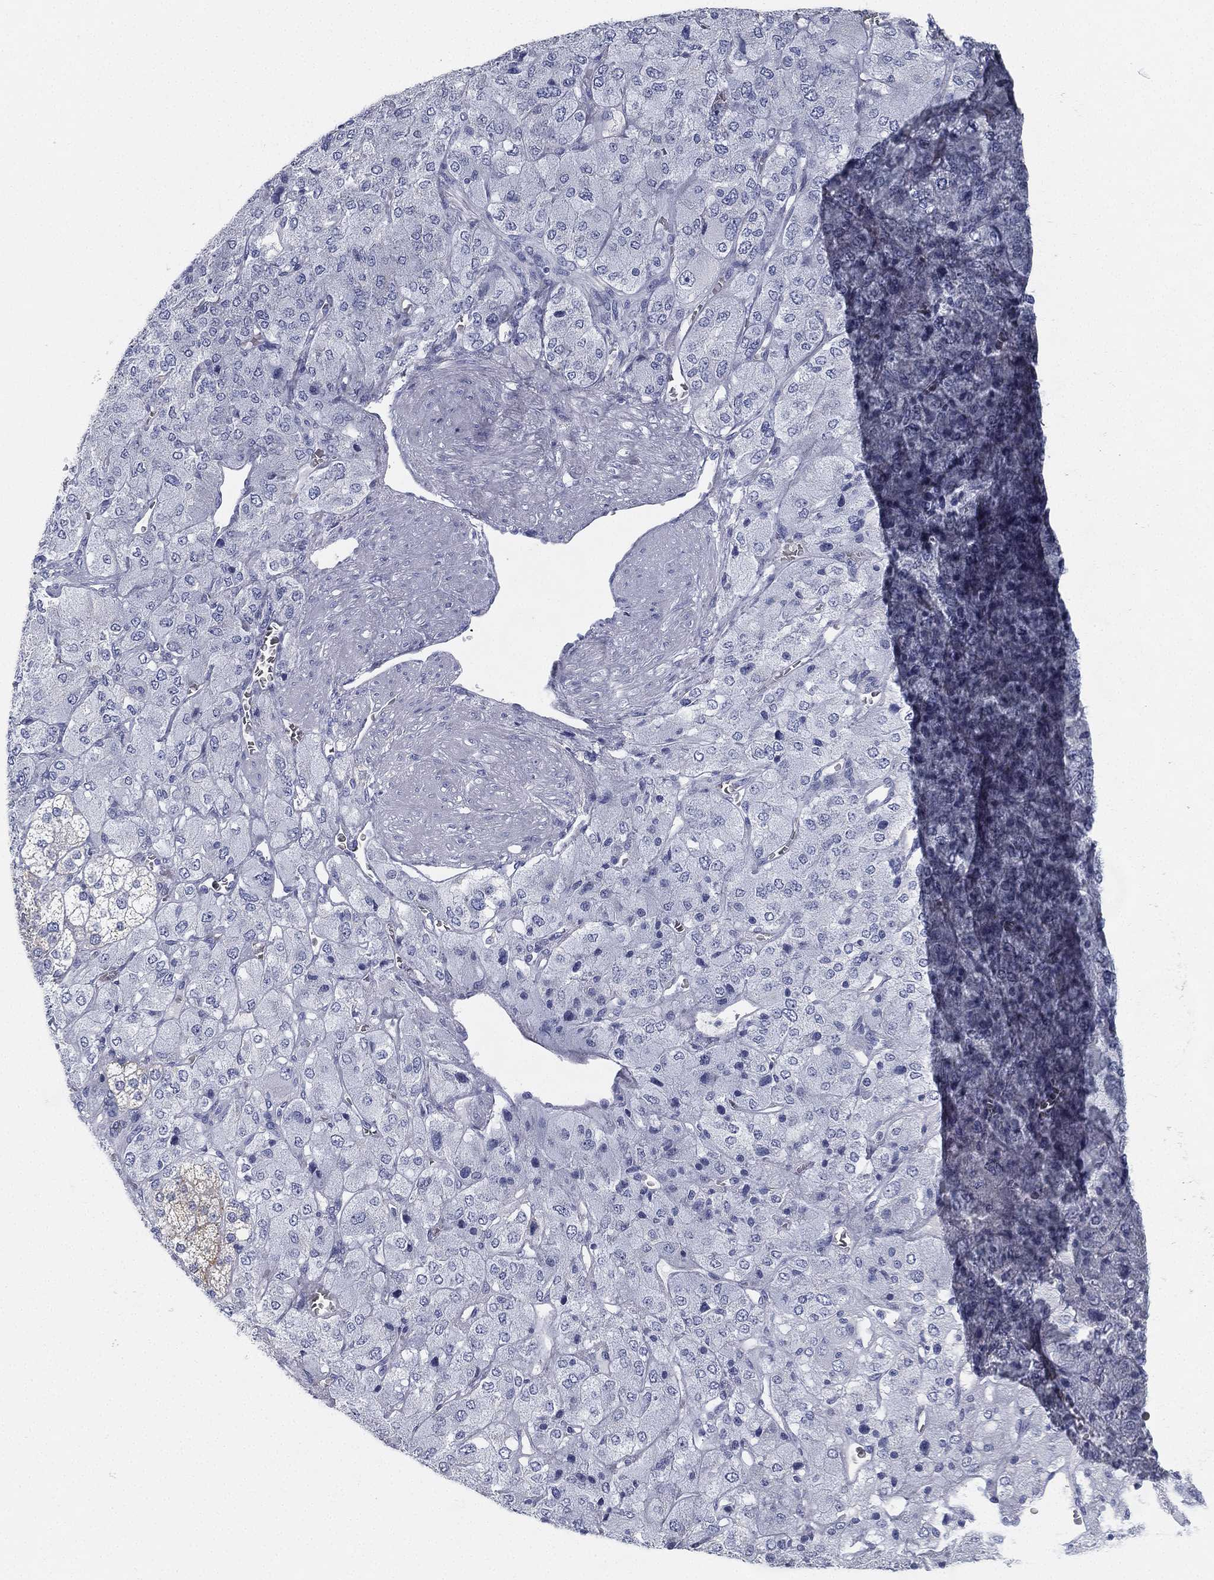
{"staining": {"intensity": "moderate", "quantity": "<25%", "location": "cytoplasmic/membranous"}, "tissue": "adrenal gland", "cell_type": "Glandular cells", "image_type": "normal", "snomed": [{"axis": "morphology", "description": "Normal tissue, NOS"}, {"axis": "topography", "description": "Adrenal gland"}], "caption": "A high-resolution photomicrograph shows immunohistochemistry (IHC) staining of benign adrenal gland, which displays moderate cytoplasmic/membranous staining in about <25% of glandular cells.", "gene": "GPR61", "patient": {"sex": "female", "age": 60}}